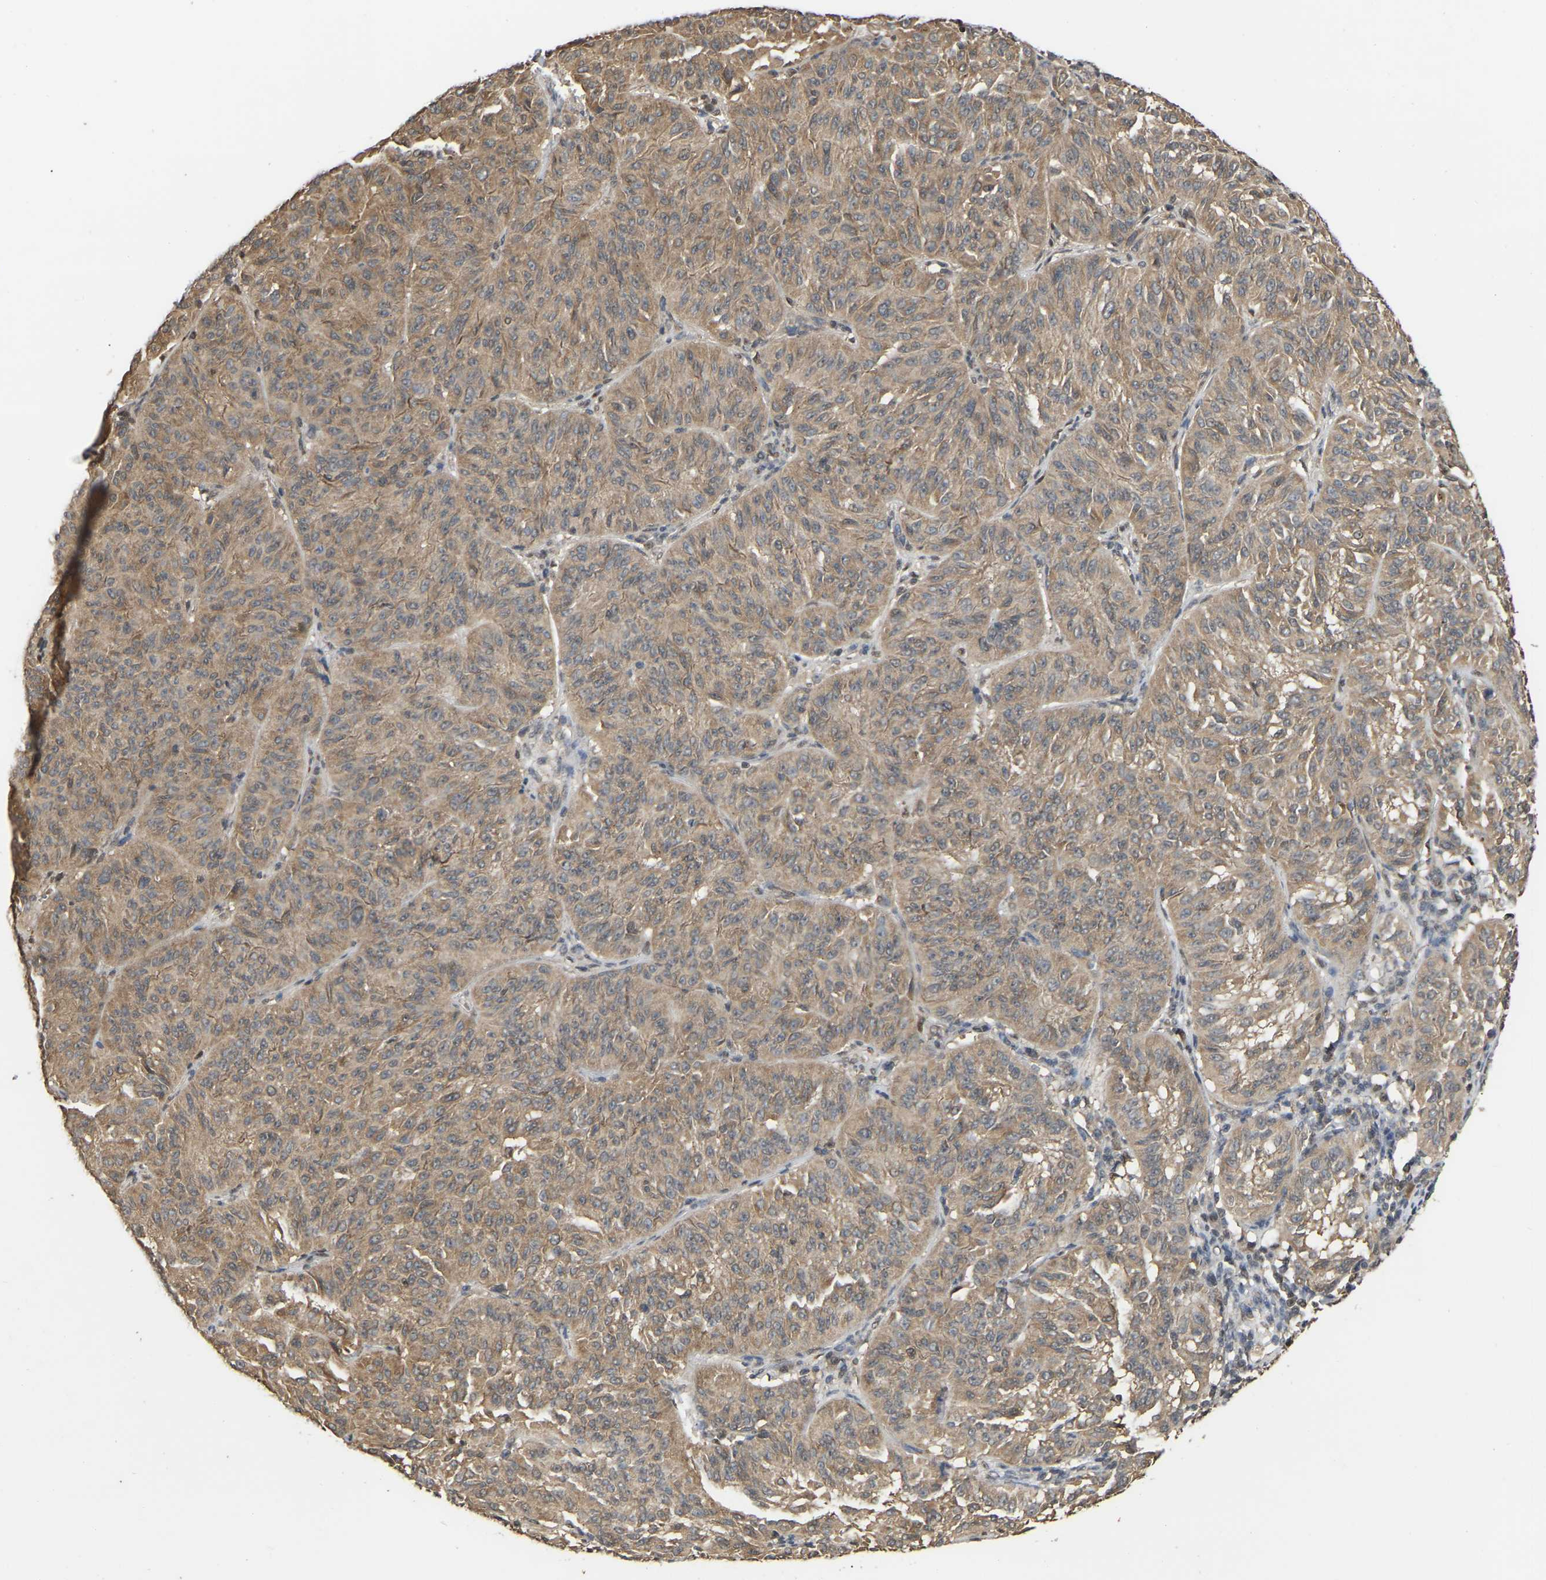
{"staining": {"intensity": "weak", "quantity": ">75%", "location": "cytoplasmic/membranous"}, "tissue": "melanoma", "cell_type": "Tumor cells", "image_type": "cancer", "snomed": [{"axis": "morphology", "description": "Malignant melanoma, NOS"}, {"axis": "topography", "description": "Skin"}], "caption": "Melanoma tissue reveals weak cytoplasmic/membranous staining in about >75% of tumor cells, visualized by immunohistochemistry. (DAB (3,3'-diaminobenzidine) = brown stain, brightfield microscopy at high magnification).", "gene": "FAM219A", "patient": {"sex": "female", "age": 72}}